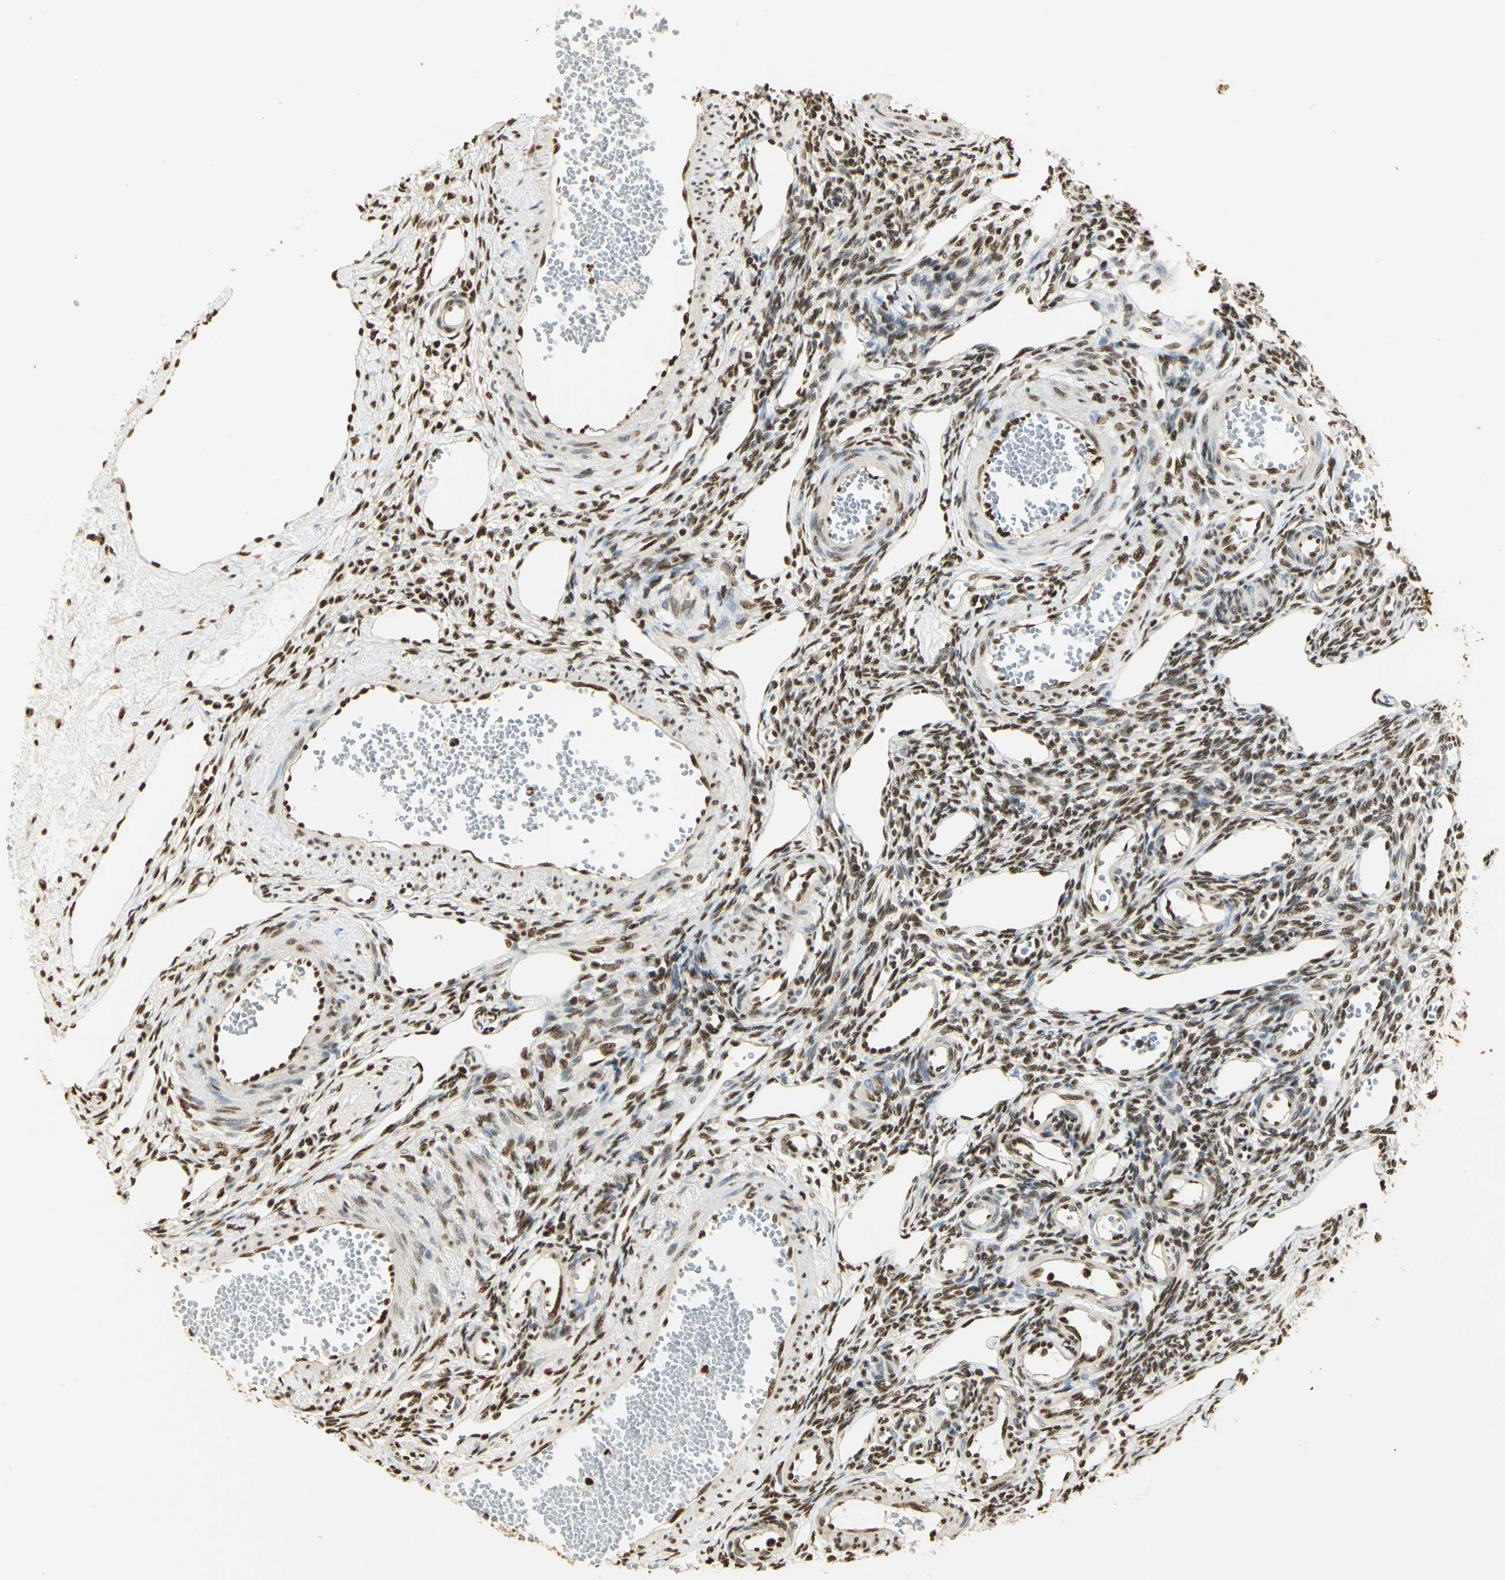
{"staining": {"intensity": "moderate", "quantity": ">75%", "location": "nuclear"}, "tissue": "ovary", "cell_type": "Ovarian stroma cells", "image_type": "normal", "snomed": [{"axis": "morphology", "description": "Normal tissue, NOS"}, {"axis": "topography", "description": "Ovary"}], "caption": "Ovarian stroma cells exhibit medium levels of moderate nuclear staining in approximately >75% of cells in normal ovary. Using DAB (3,3'-diaminobenzidine) (brown) and hematoxylin (blue) stains, captured at high magnification using brightfield microscopy.", "gene": "SET", "patient": {"sex": "female", "age": 33}}